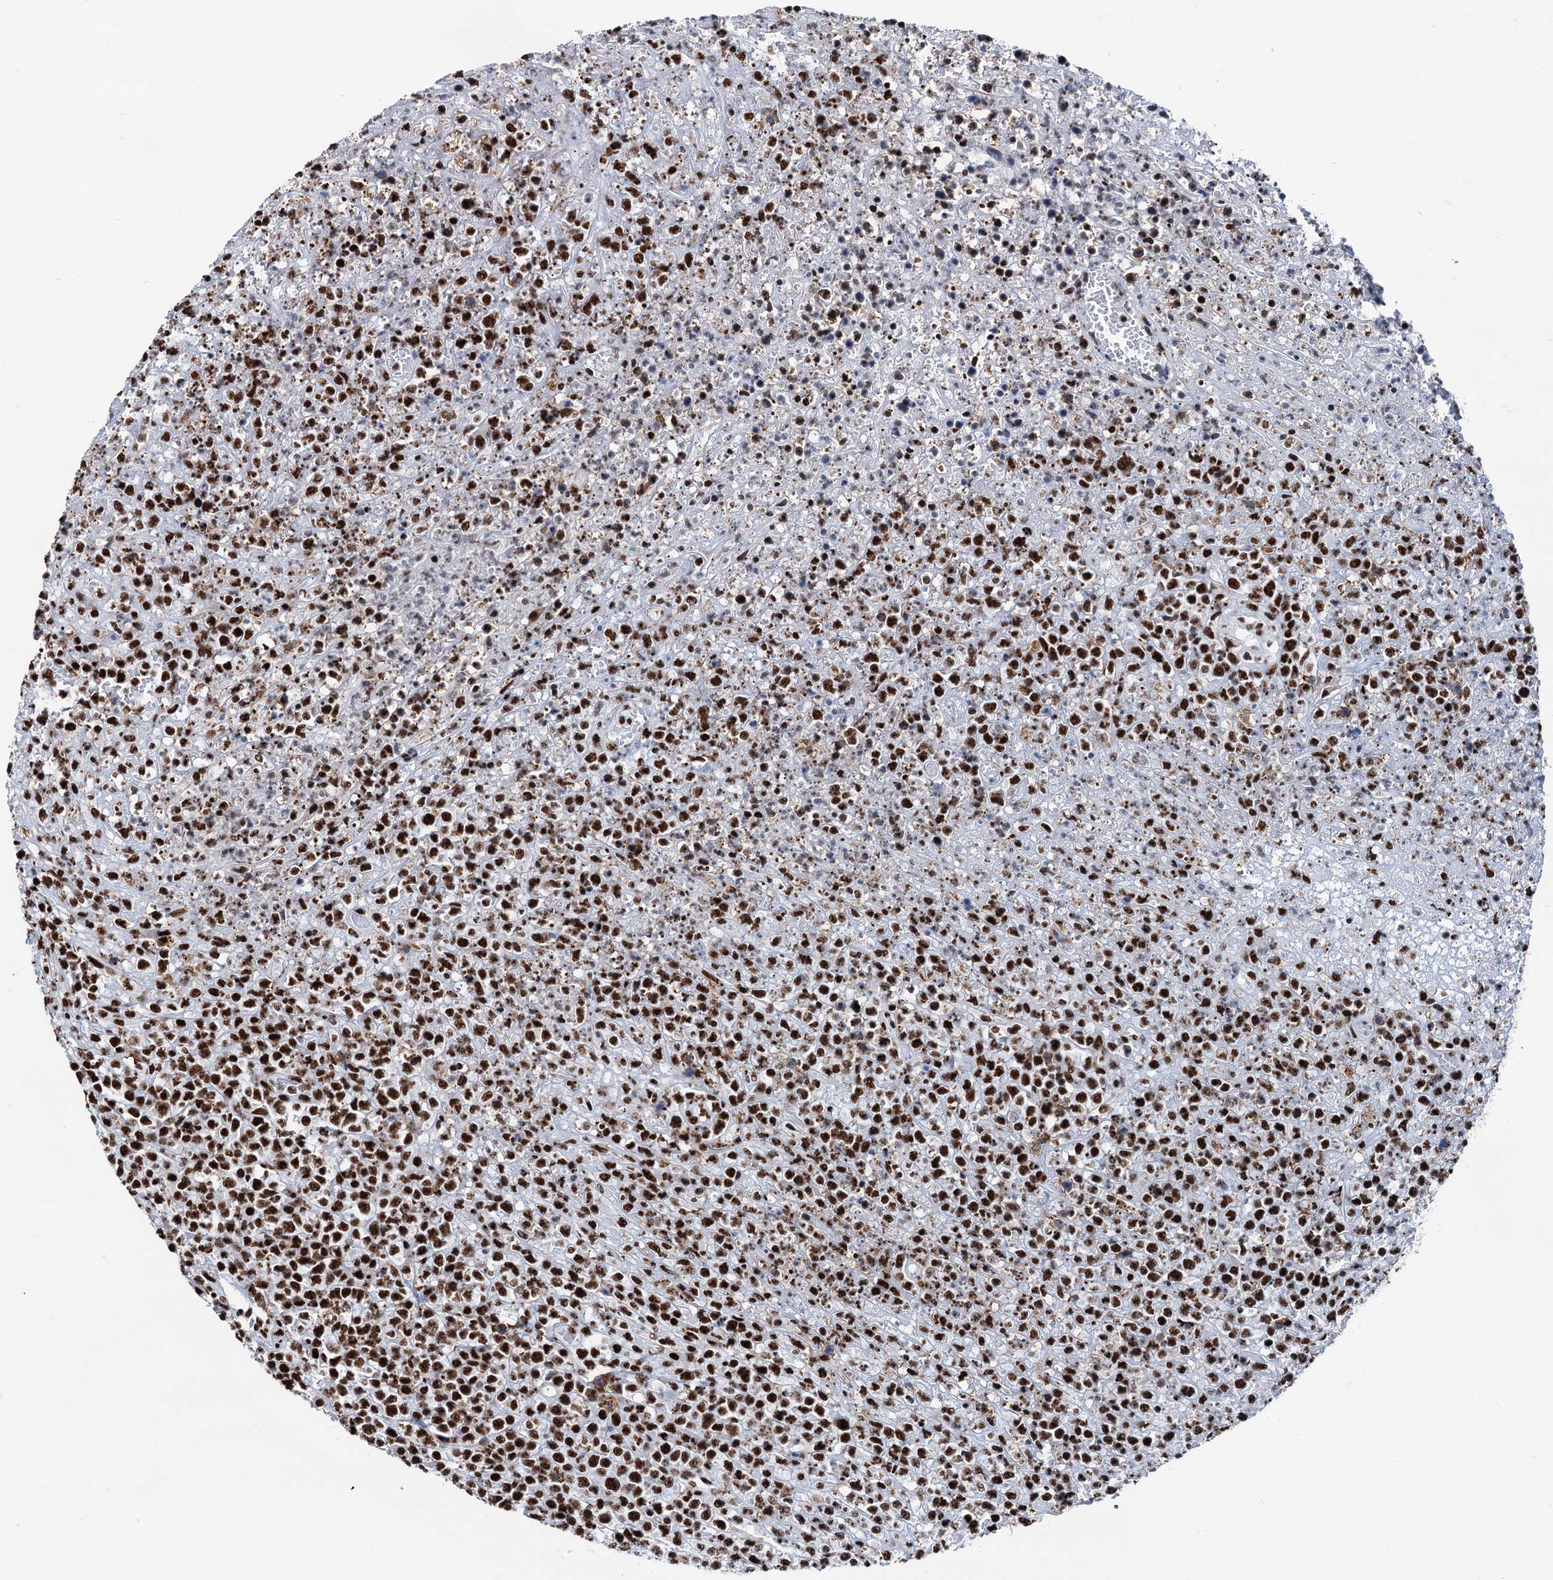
{"staining": {"intensity": "strong", "quantity": ">75%", "location": "nuclear"}, "tissue": "lymphoma", "cell_type": "Tumor cells", "image_type": "cancer", "snomed": [{"axis": "morphology", "description": "Malignant lymphoma, non-Hodgkin's type, High grade"}, {"axis": "topography", "description": "Colon"}], "caption": "Strong nuclear protein positivity is identified in approximately >75% of tumor cells in high-grade malignant lymphoma, non-Hodgkin's type.", "gene": "DDX23", "patient": {"sex": "female", "age": 53}}